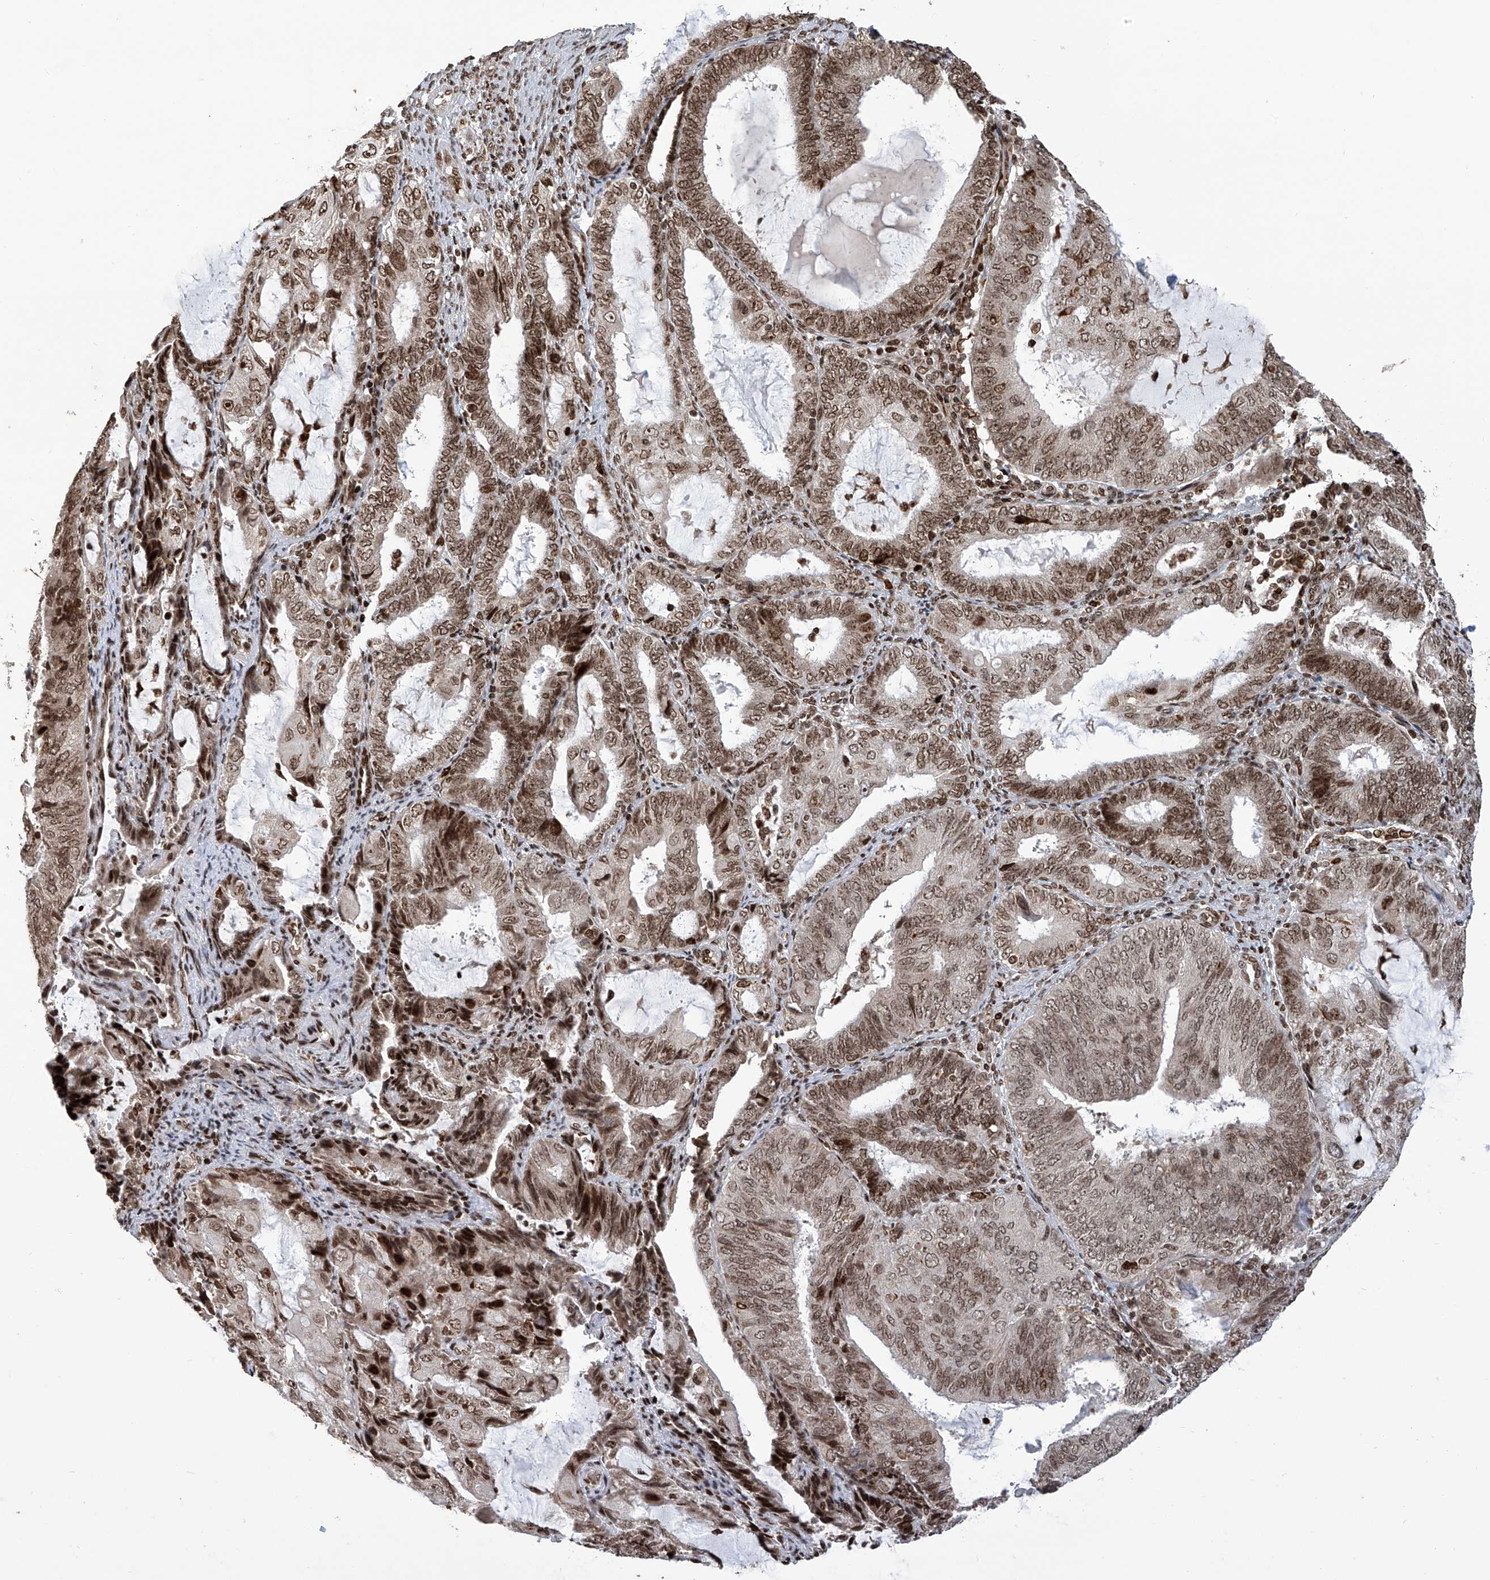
{"staining": {"intensity": "moderate", "quantity": ">75%", "location": "nuclear"}, "tissue": "endometrial cancer", "cell_type": "Tumor cells", "image_type": "cancer", "snomed": [{"axis": "morphology", "description": "Adenocarcinoma, NOS"}, {"axis": "topography", "description": "Endometrium"}], "caption": "Protein staining by immunohistochemistry shows moderate nuclear staining in approximately >75% of tumor cells in endometrial cancer (adenocarcinoma).", "gene": "PAK1IP1", "patient": {"sex": "female", "age": 81}}